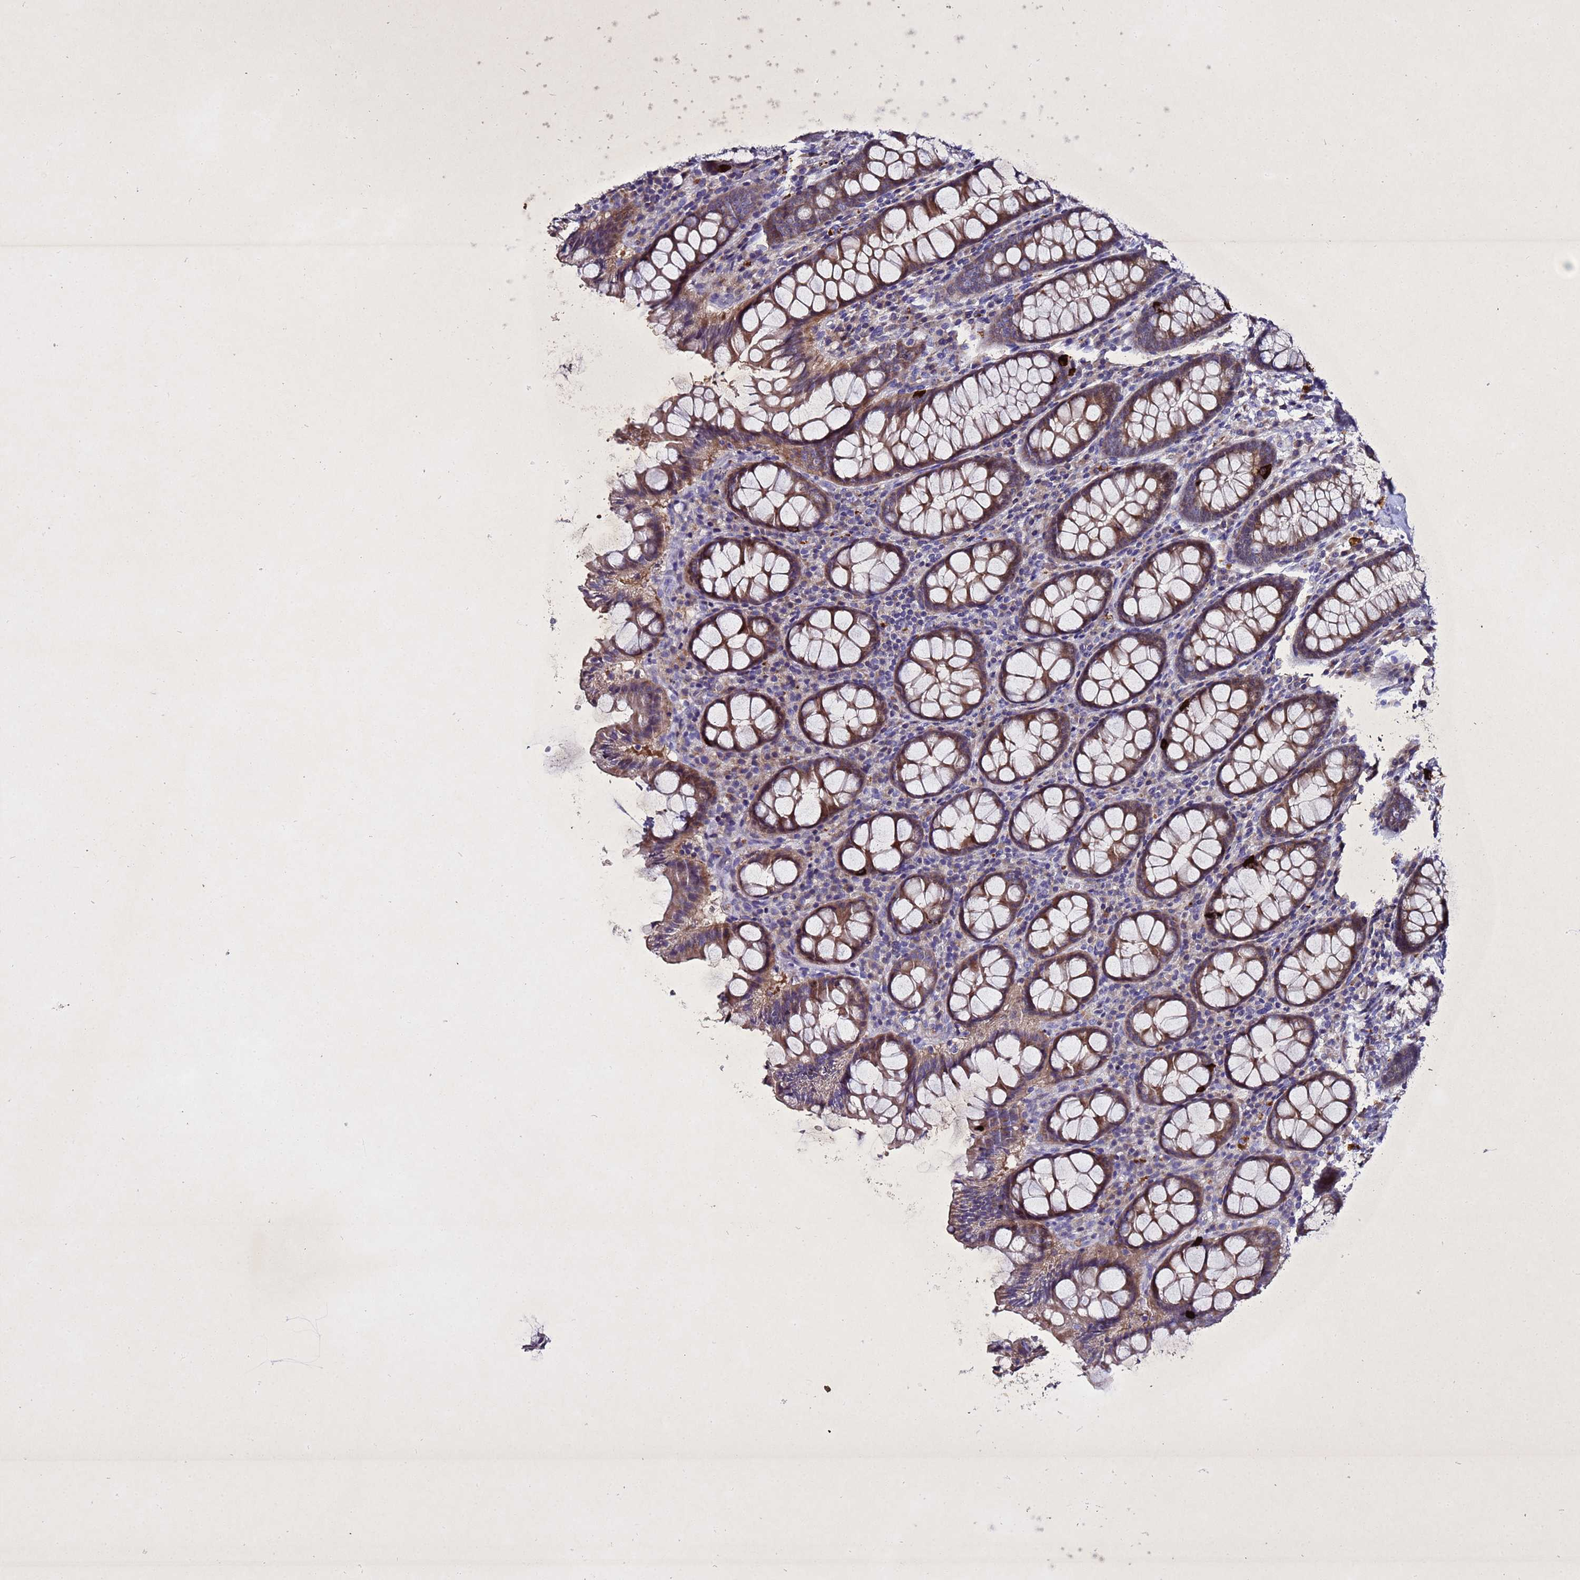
{"staining": {"intensity": "weak", "quantity": "25%-75%", "location": "cytoplasmic/membranous"}, "tissue": "colon", "cell_type": "Endothelial cells", "image_type": "normal", "snomed": [{"axis": "morphology", "description": "Normal tissue, NOS"}, {"axis": "topography", "description": "Colon"}], "caption": "Normal colon reveals weak cytoplasmic/membranous expression in about 25%-75% of endothelial cells, visualized by immunohistochemistry. Immunohistochemistry (ihc) stains the protein of interest in brown and the nuclei are stained blue.", "gene": "SV2B", "patient": {"sex": "female", "age": 79}}